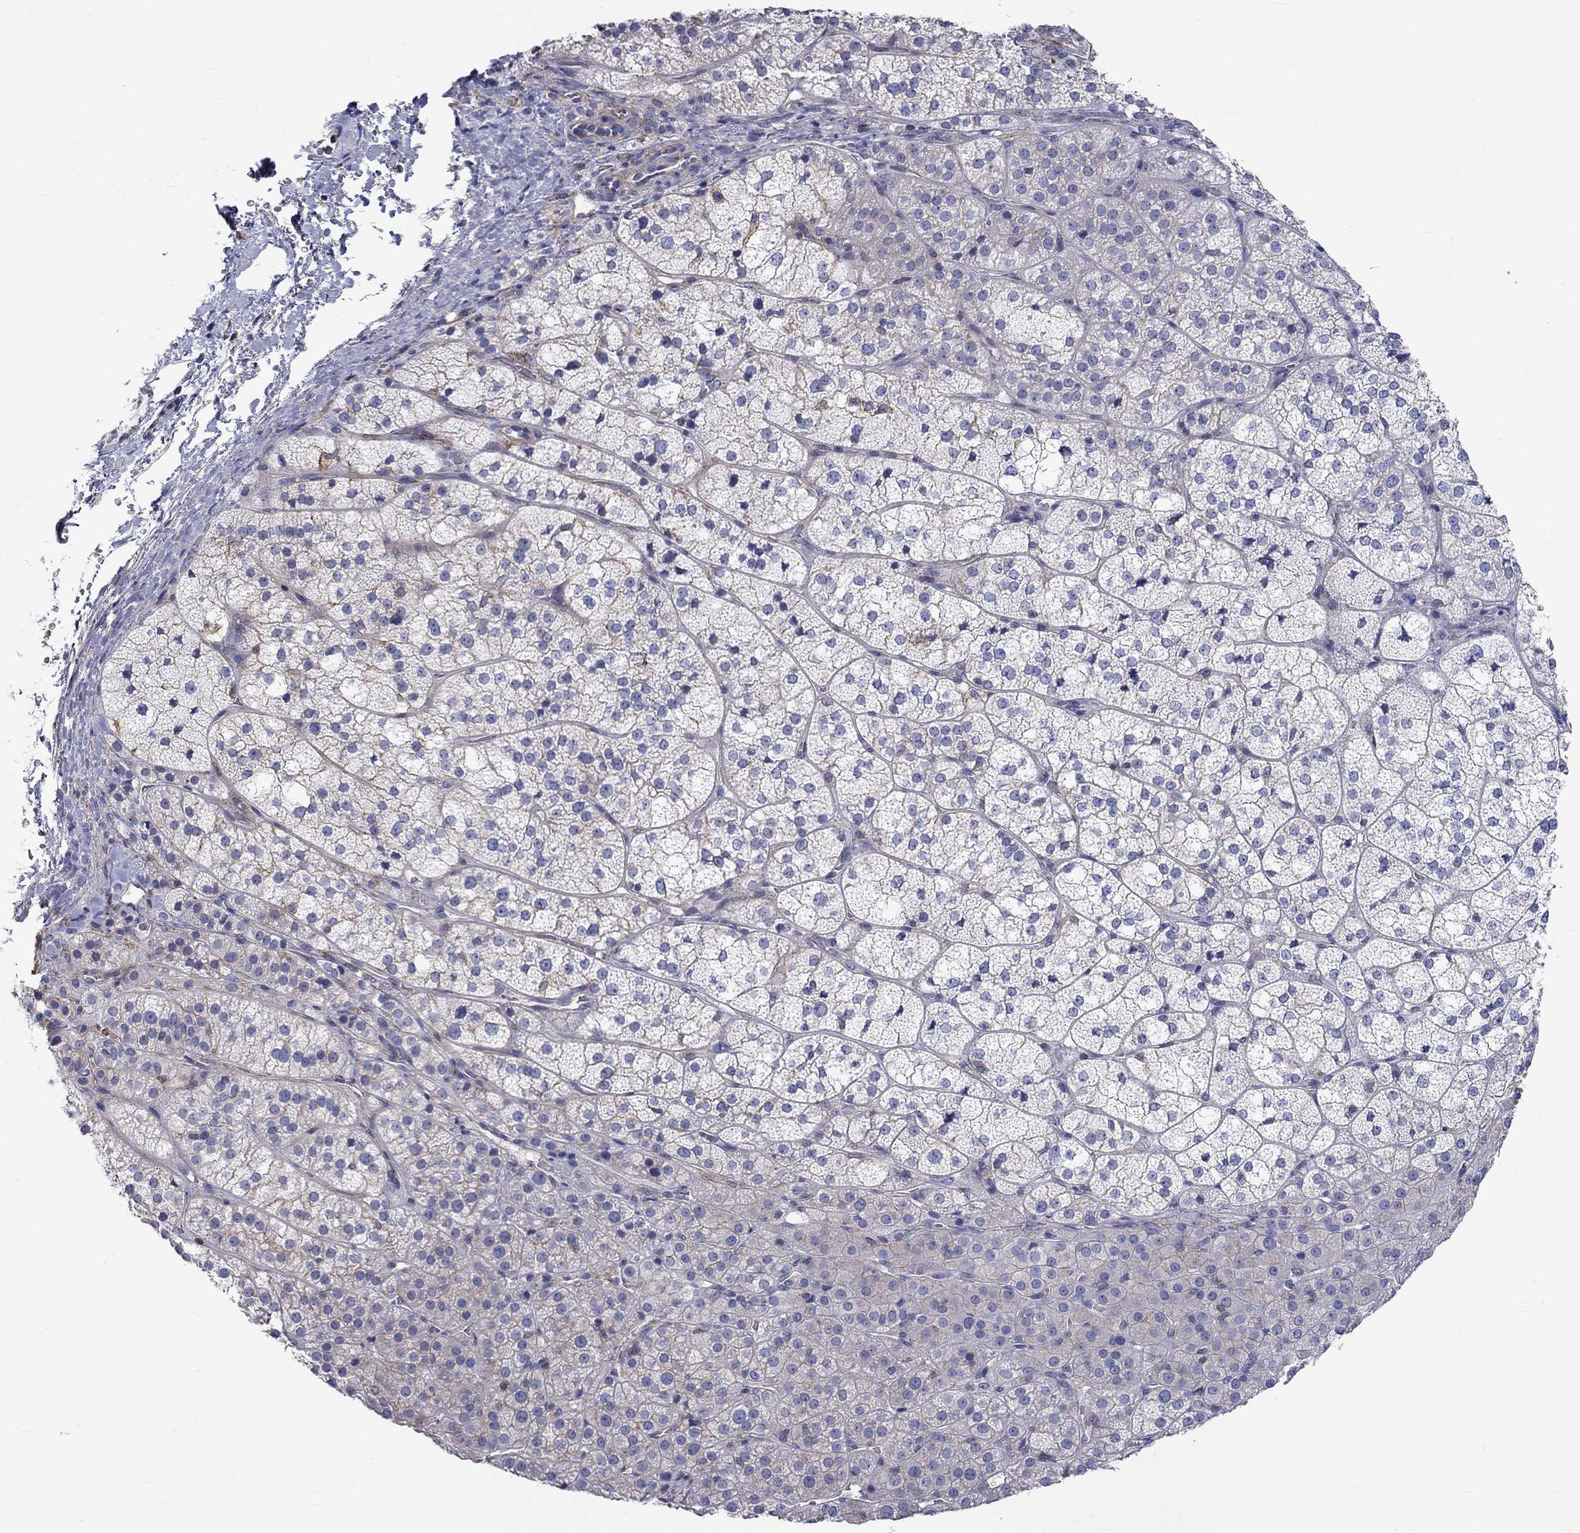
{"staining": {"intensity": "weak", "quantity": "<25%", "location": "cytoplasmic/membranous"}, "tissue": "adrenal gland", "cell_type": "Glandular cells", "image_type": "normal", "snomed": [{"axis": "morphology", "description": "Normal tissue, NOS"}, {"axis": "topography", "description": "Adrenal gland"}], "caption": "A histopathology image of human adrenal gland is negative for staining in glandular cells.", "gene": "PCDHGA10", "patient": {"sex": "female", "age": 60}}